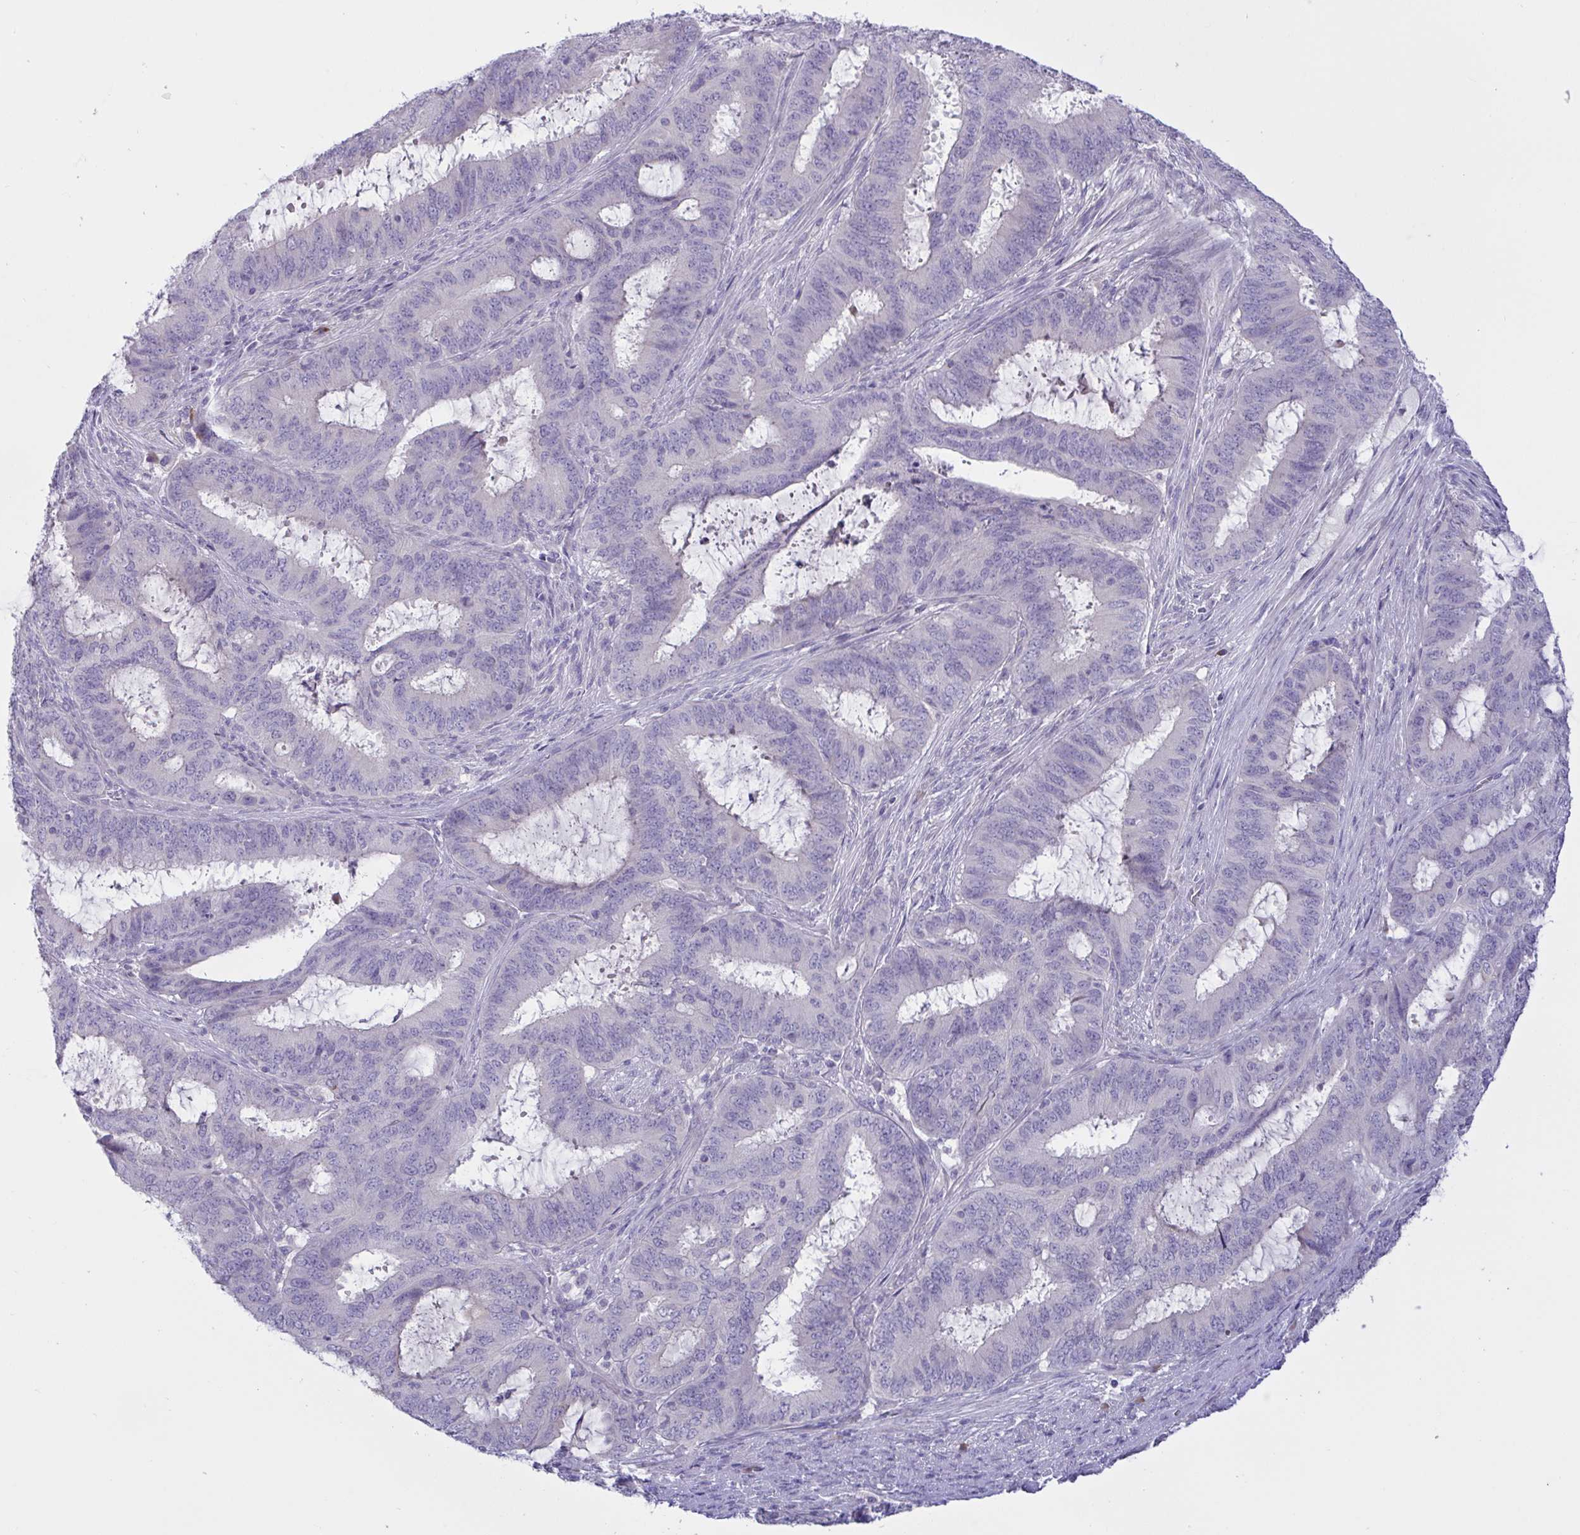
{"staining": {"intensity": "negative", "quantity": "none", "location": "none"}, "tissue": "endometrial cancer", "cell_type": "Tumor cells", "image_type": "cancer", "snomed": [{"axis": "morphology", "description": "Adenocarcinoma, NOS"}, {"axis": "topography", "description": "Endometrium"}], "caption": "High magnification brightfield microscopy of endometrial cancer (adenocarcinoma) stained with DAB (brown) and counterstained with hematoxylin (blue): tumor cells show no significant positivity.", "gene": "TMEM41A", "patient": {"sex": "female", "age": 51}}